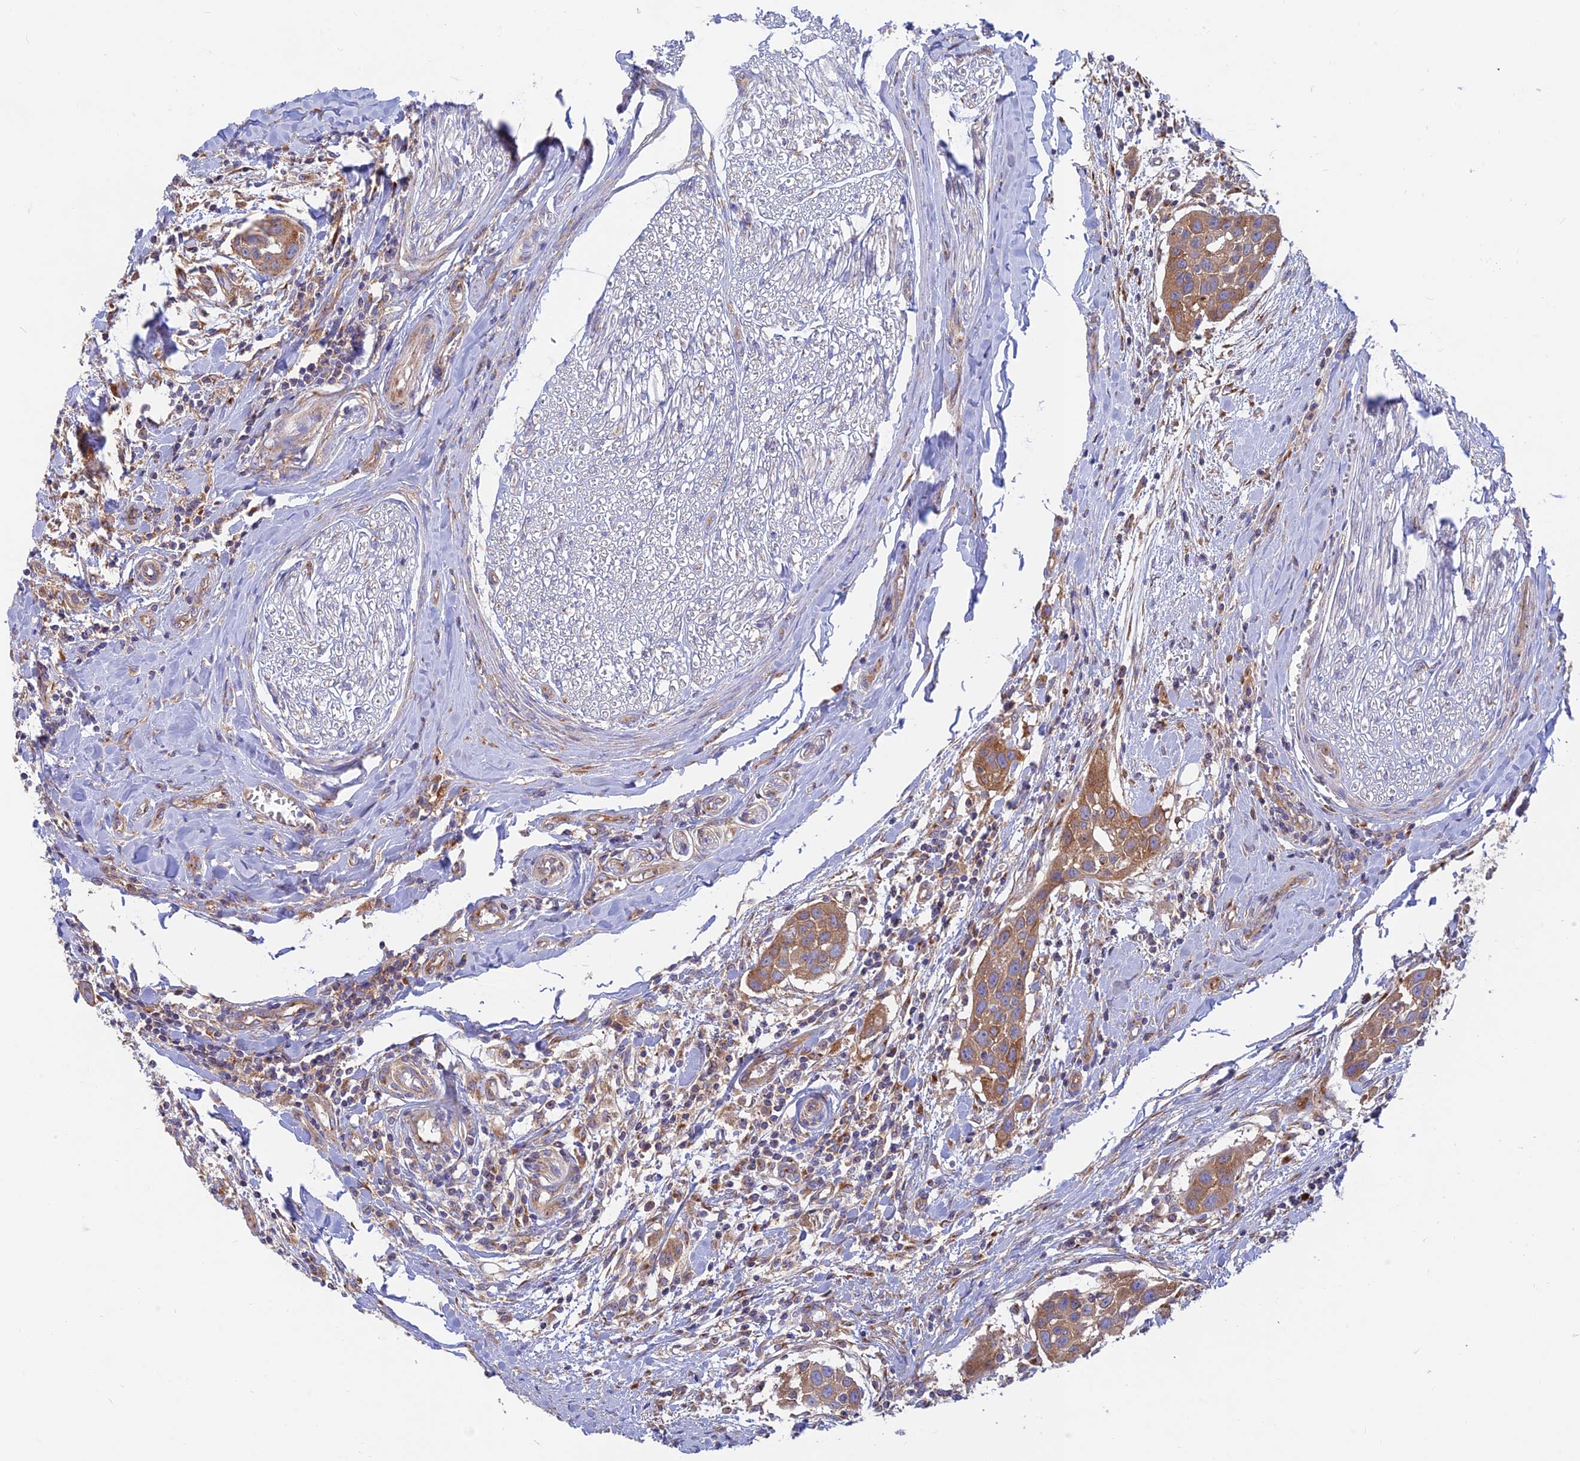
{"staining": {"intensity": "moderate", "quantity": ">75%", "location": "cytoplasmic/membranous"}, "tissue": "head and neck cancer", "cell_type": "Tumor cells", "image_type": "cancer", "snomed": [{"axis": "morphology", "description": "Squamous cell carcinoma, NOS"}, {"axis": "topography", "description": "Oral tissue"}, {"axis": "topography", "description": "Head-Neck"}], "caption": "Brown immunohistochemical staining in human head and neck cancer (squamous cell carcinoma) reveals moderate cytoplasmic/membranous positivity in about >75% of tumor cells.", "gene": "GOLGA3", "patient": {"sex": "female", "age": 50}}